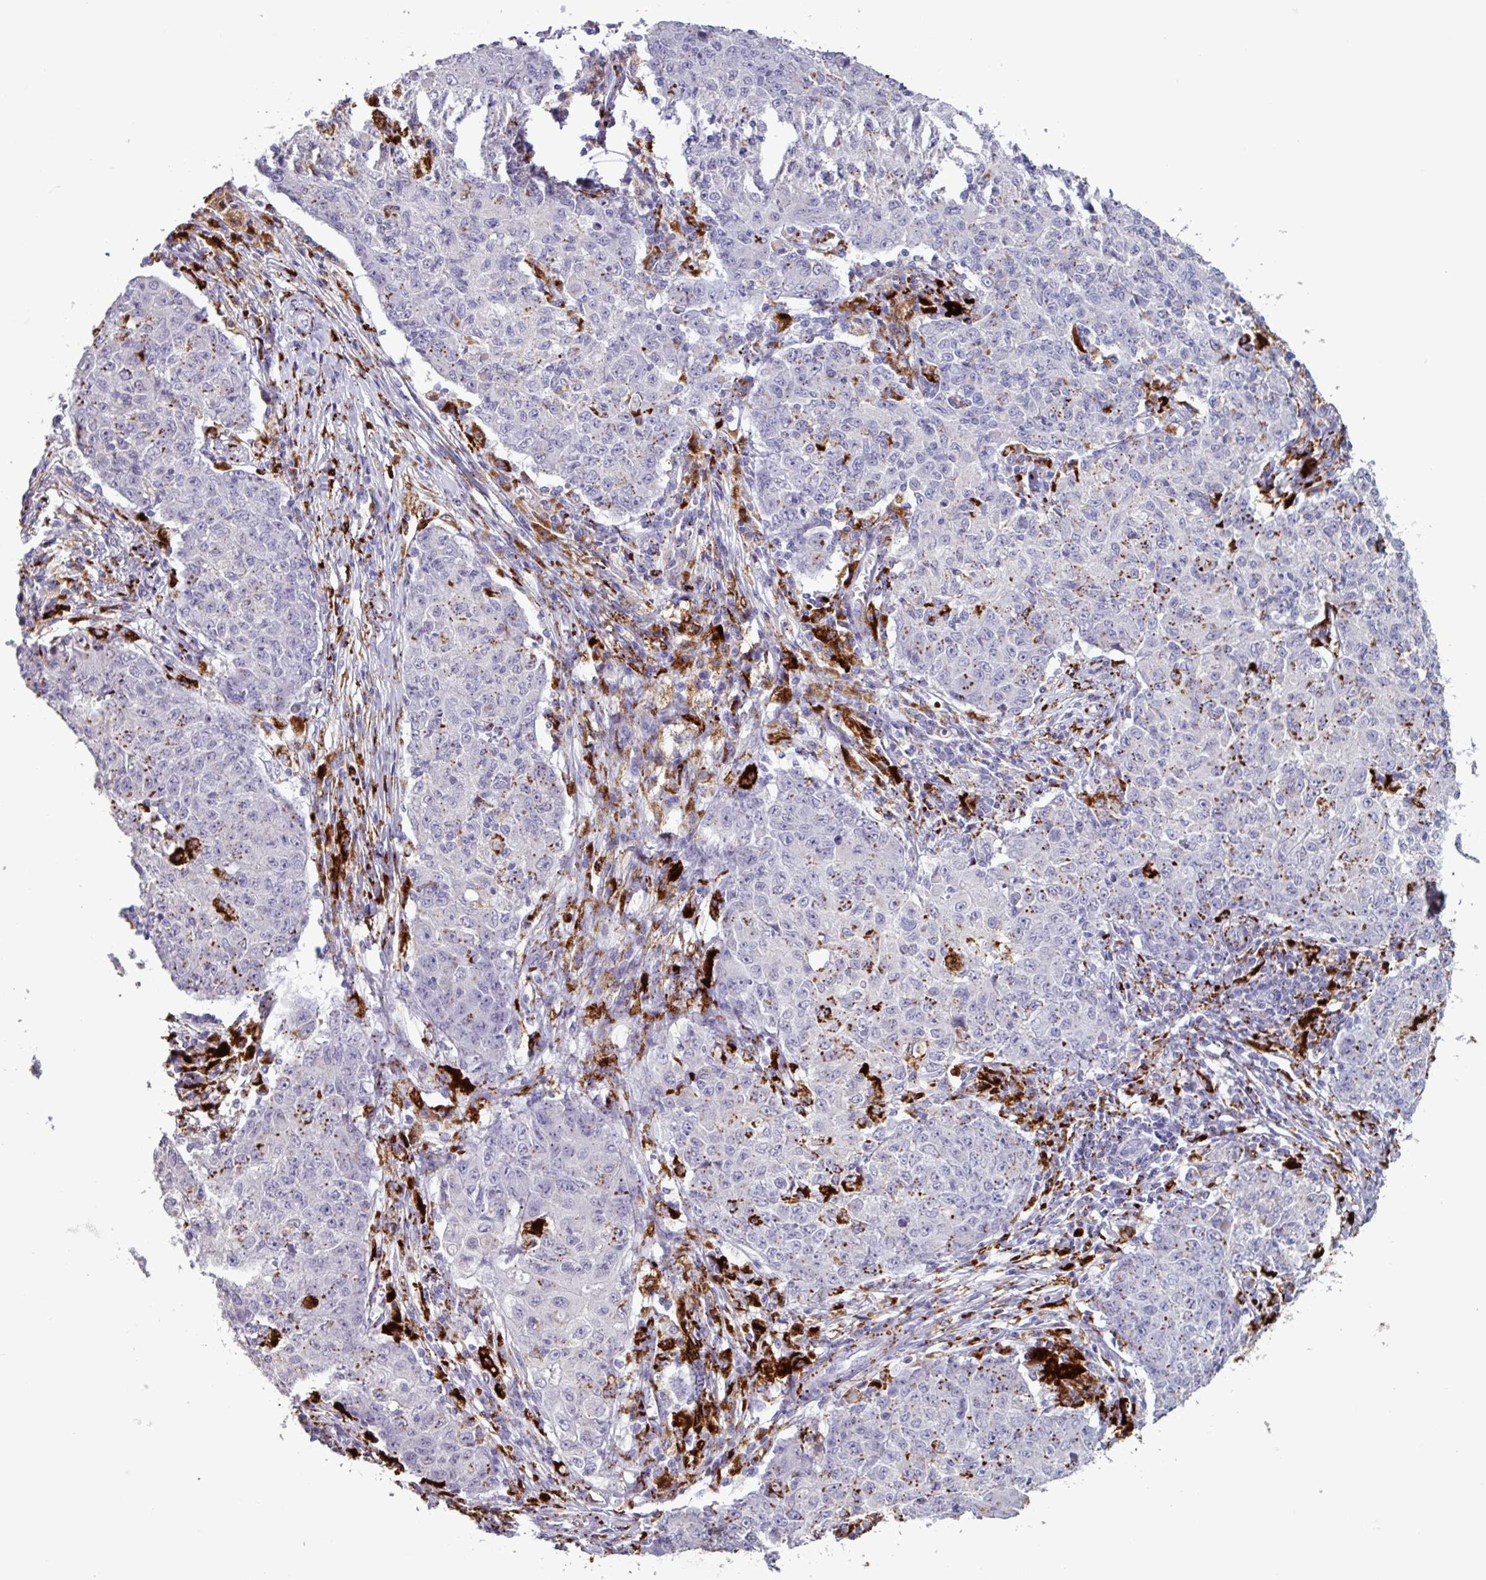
{"staining": {"intensity": "moderate", "quantity": "25%-75%", "location": "cytoplasmic/membranous"}, "tissue": "ovarian cancer", "cell_type": "Tumor cells", "image_type": "cancer", "snomed": [{"axis": "morphology", "description": "Carcinoma, endometroid"}, {"axis": "topography", "description": "Ovary"}], "caption": "Immunohistochemistry (IHC) photomicrograph of neoplastic tissue: human ovarian cancer stained using immunohistochemistry (IHC) displays medium levels of moderate protein expression localized specifically in the cytoplasmic/membranous of tumor cells, appearing as a cytoplasmic/membranous brown color.", "gene": "PLIN2", "patient": {"sex": "female", "age": 42}}